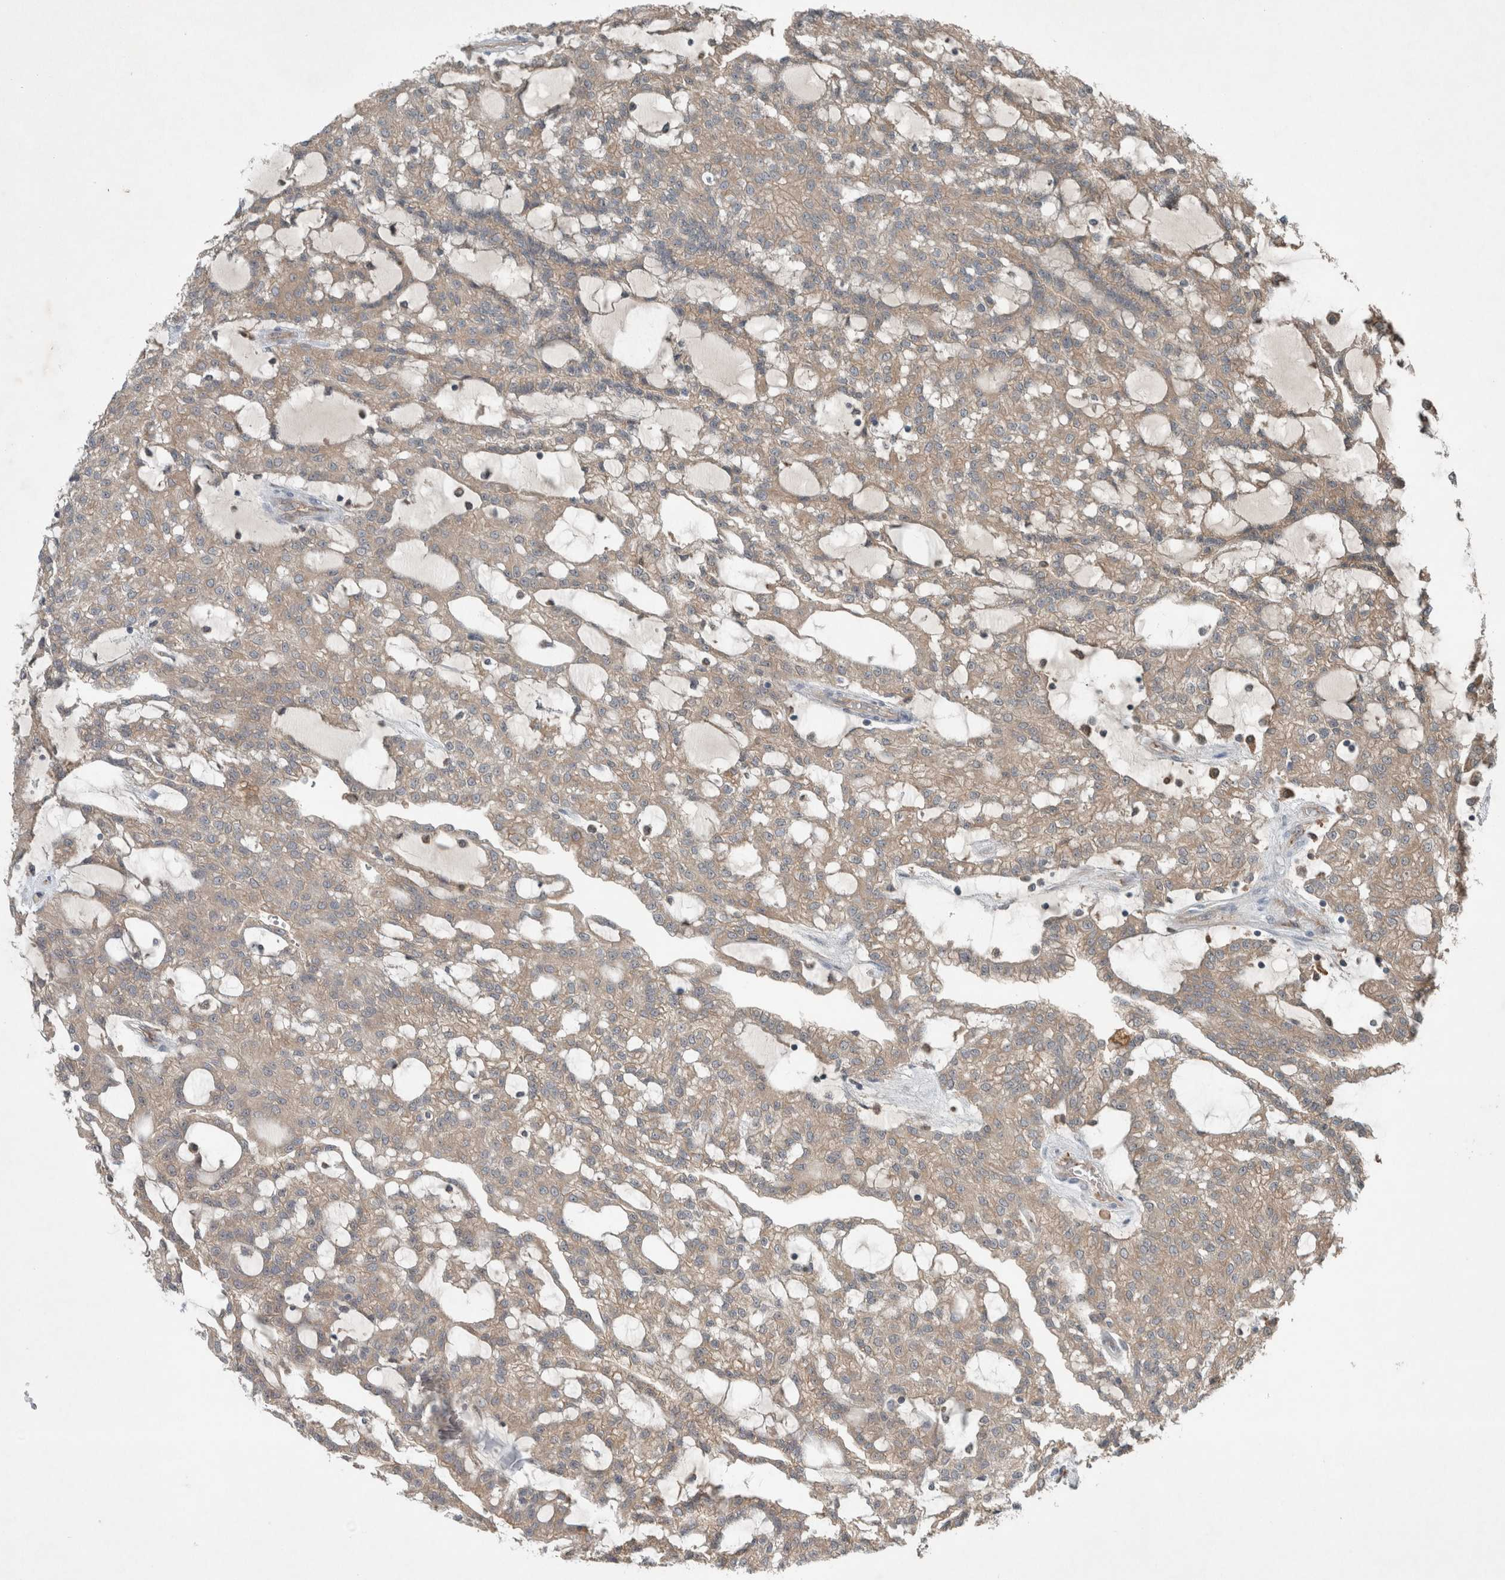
{"staining": {"intensity": "weak", "quantity": ">75%", "location": "cytoplasmic/membranous"}, "tissue": "renal cancer", "cell_type": "Tumor cells", "image_type": "cancer", "snomed": [{"axis": "morphology", "description": "Adenocarcinoma, NOS"}, {"axis": "topography", "description": "Kidney"}], "caption": "Immunohistochemical staining of human renal cancer (adenocarcinoma) reveals low levels of weak cytoplasmic/membranous expression in approximately >75% of tumor cells.", "gene": "RALGDS", "patient": {"sex": "male", "age": 63}}